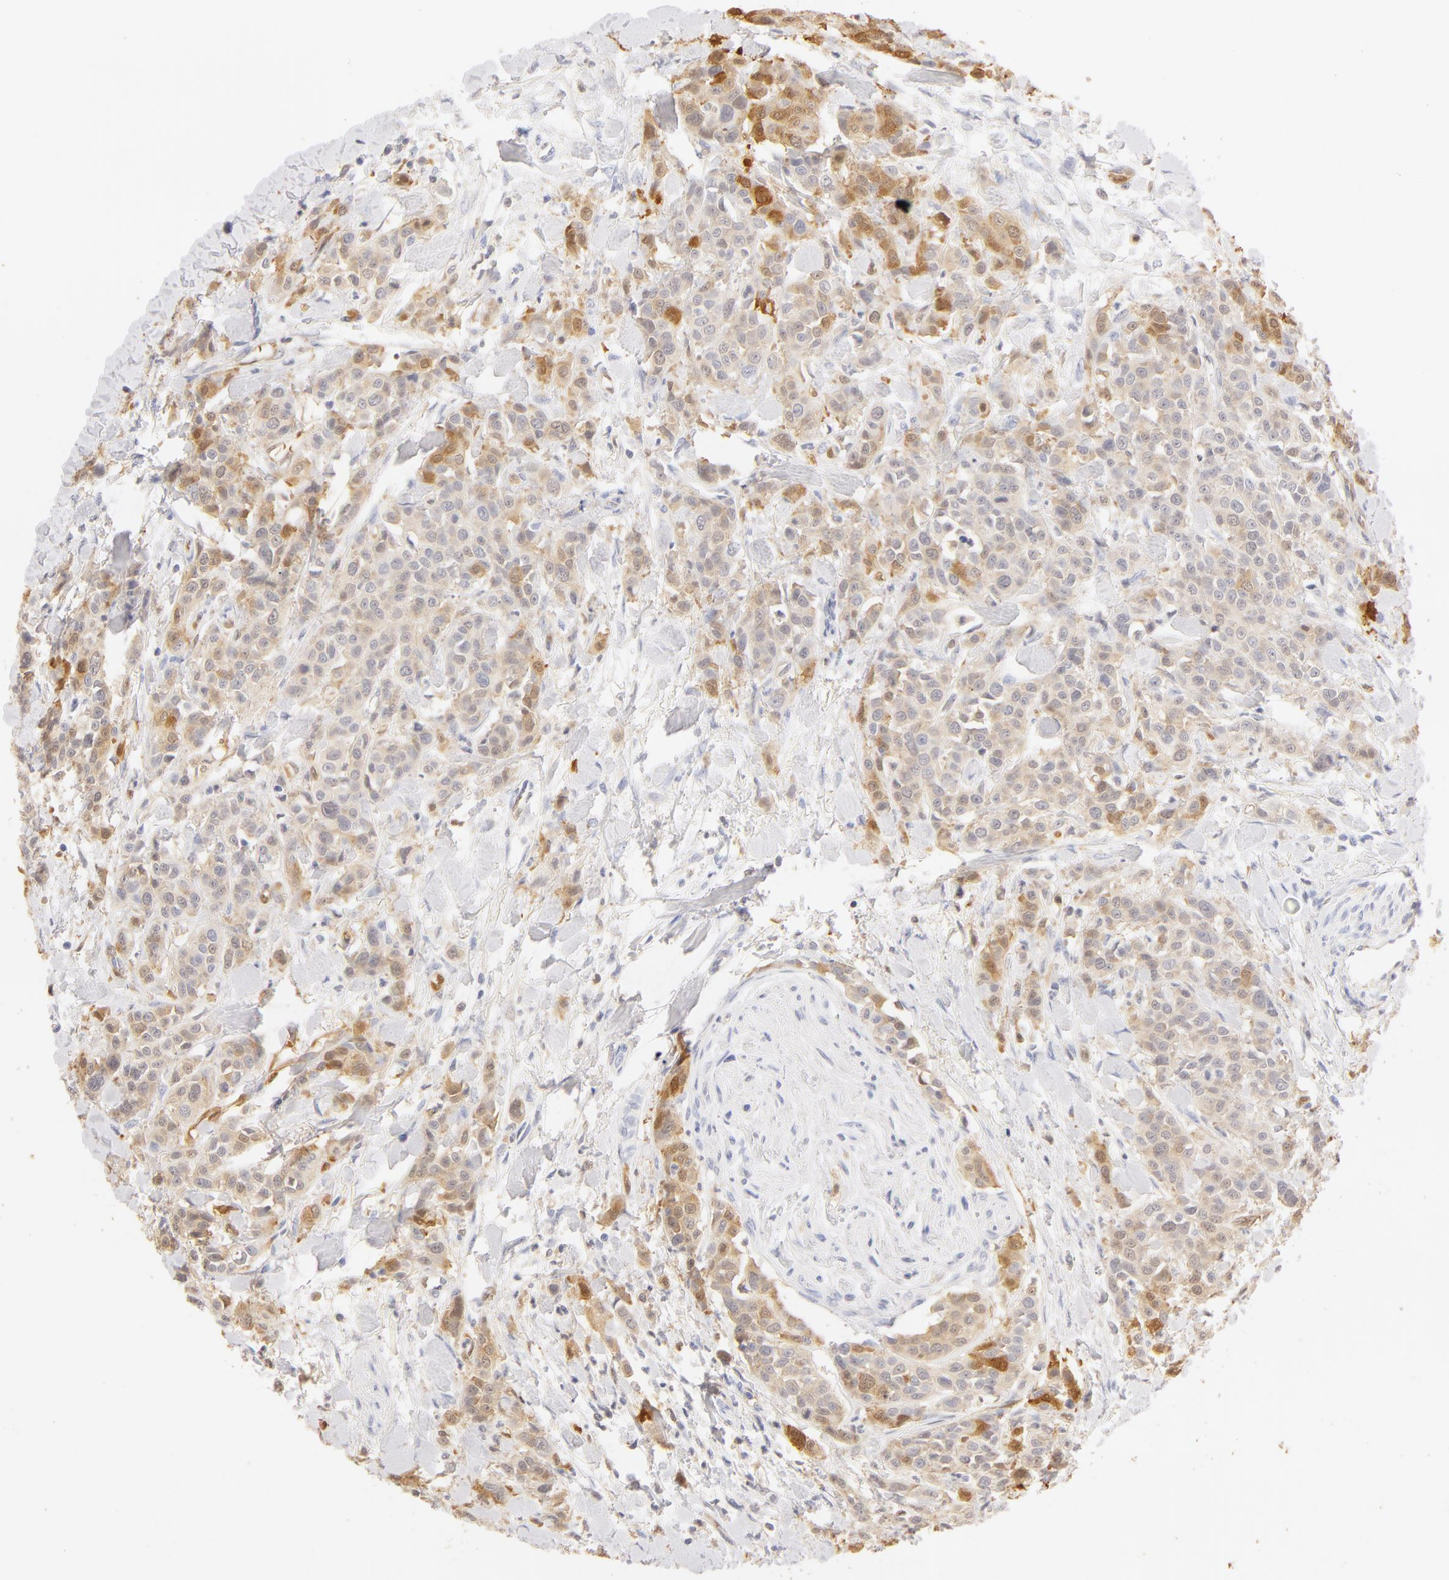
{"staining": {"intensity": "moderate", "quantity": "<25%", "location": "cytoplasmic/membranous,nuclear"}, "tissue": "urothelial cancer", "cell_type": "Tumor cells", "image_type": "cancer", "snomed": [{"axis": "morphology", "description": "Urothelial carcinoma, High grade"}, {"axis": "topography", "description": "Urinary bladder"}], "caption": "DAB immunohistochemical staining of urothelial cancer shows moderate cytoplasmic/membranous and nuclear protein positivity in about <25% of tumor cells. (Stains: DAB in brown, nuclei in blue, Microscopy: brightfield microscopy at high magnification).", "gene": "CA2", "patient": {"sex": "male", "age": 56}}